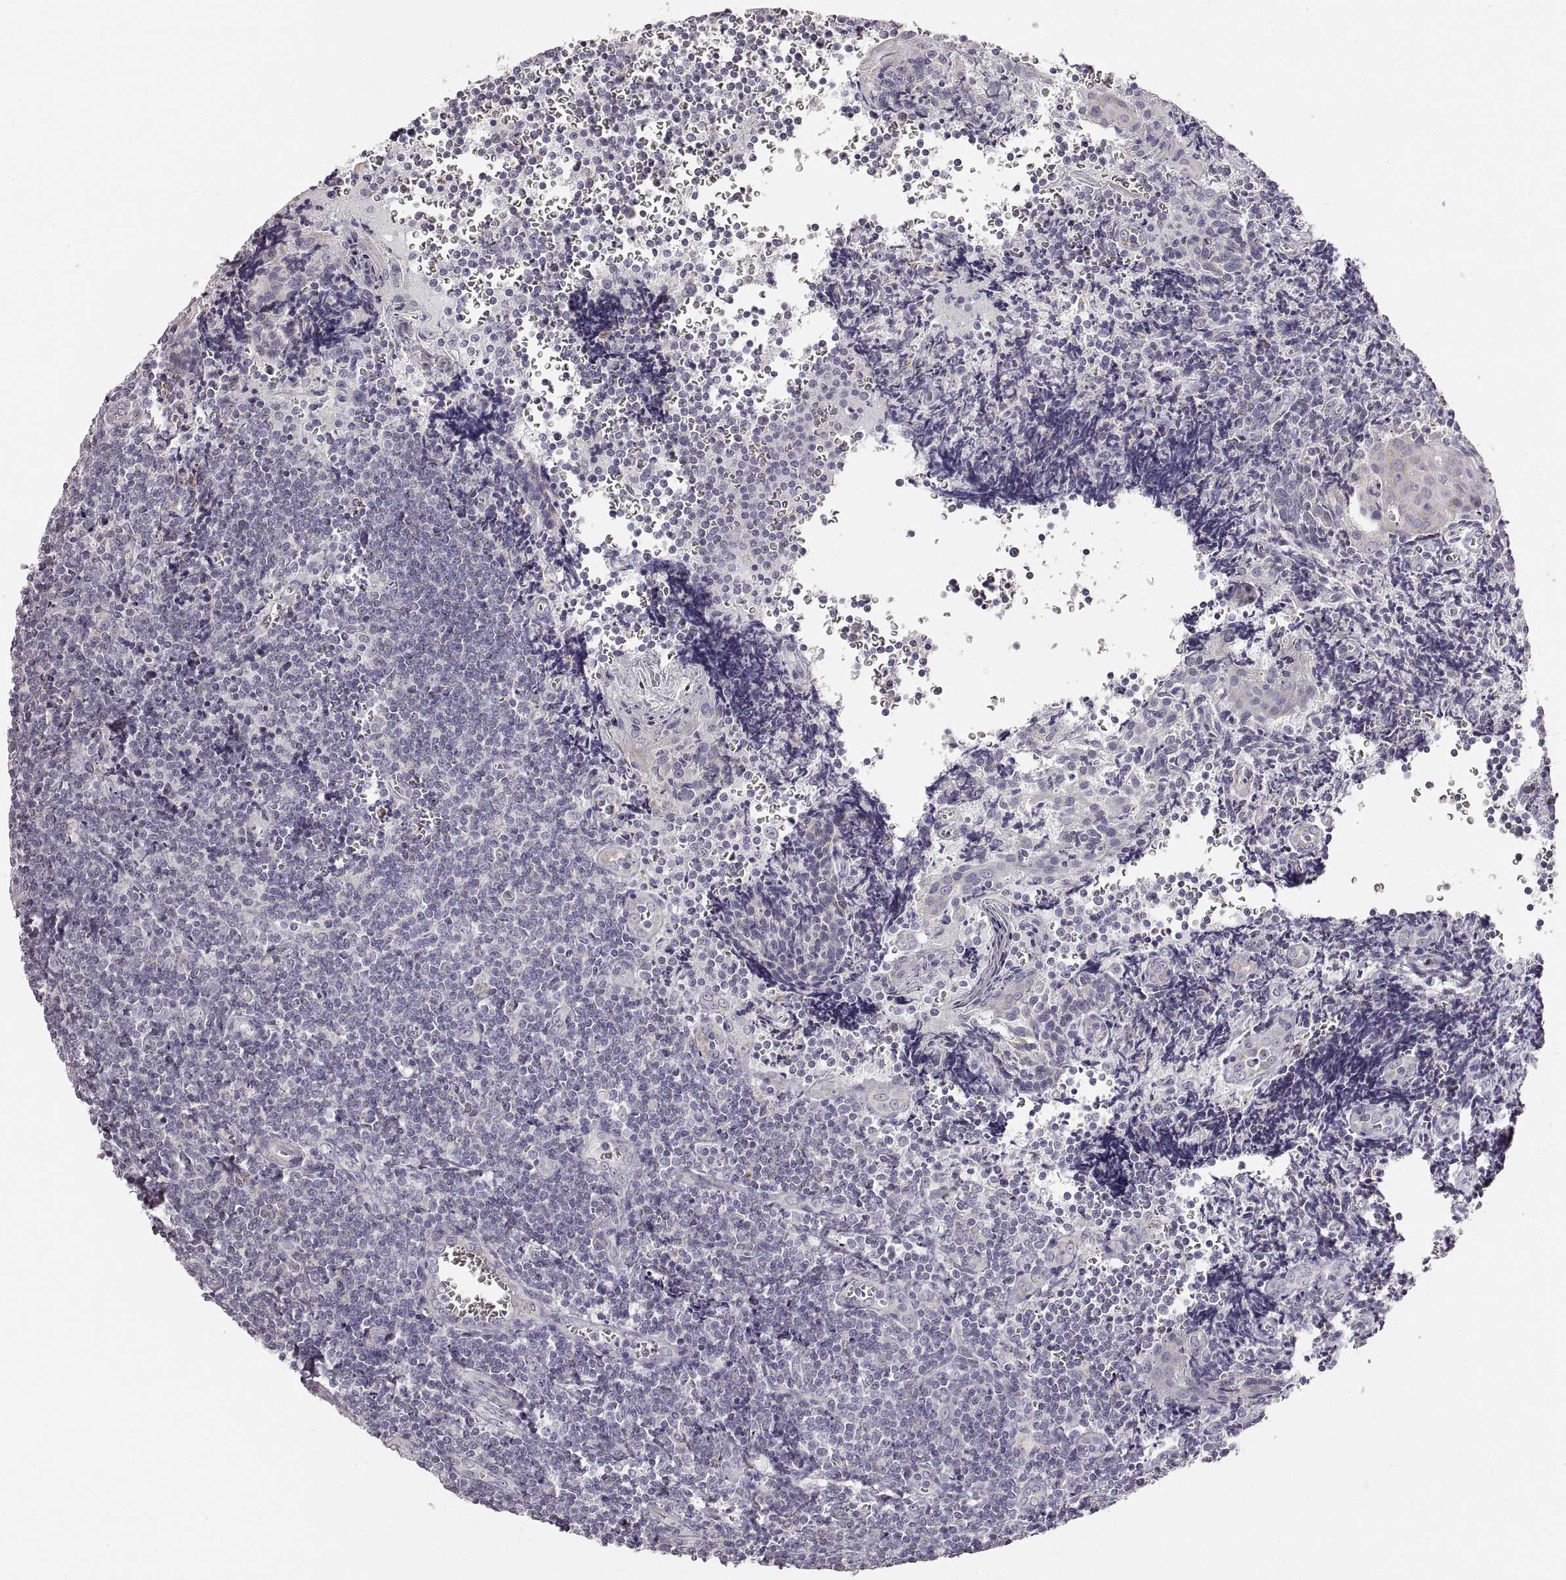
{"staining": {"intensity": "negative", "quantity": "none", "location": "none"}, "tissue": "tonsil", "cell_type": "Germinal center cells", "image_type": "normal", "snomed": [{"axis": "morphology", "description": "Normal tissue, NOS"}, {"axis": "morphology", "description": "Inflammation, NOS"}, {"axis": "topography", "description": "Tonsil"}], "caption": "This is an immunohistochemistry (IHC) photomicrograph of unremarkable human tonsil. There is no expression in germinal center cells.", "gene": "RDH13", "patient": {"sex": "female", "age": 31}}